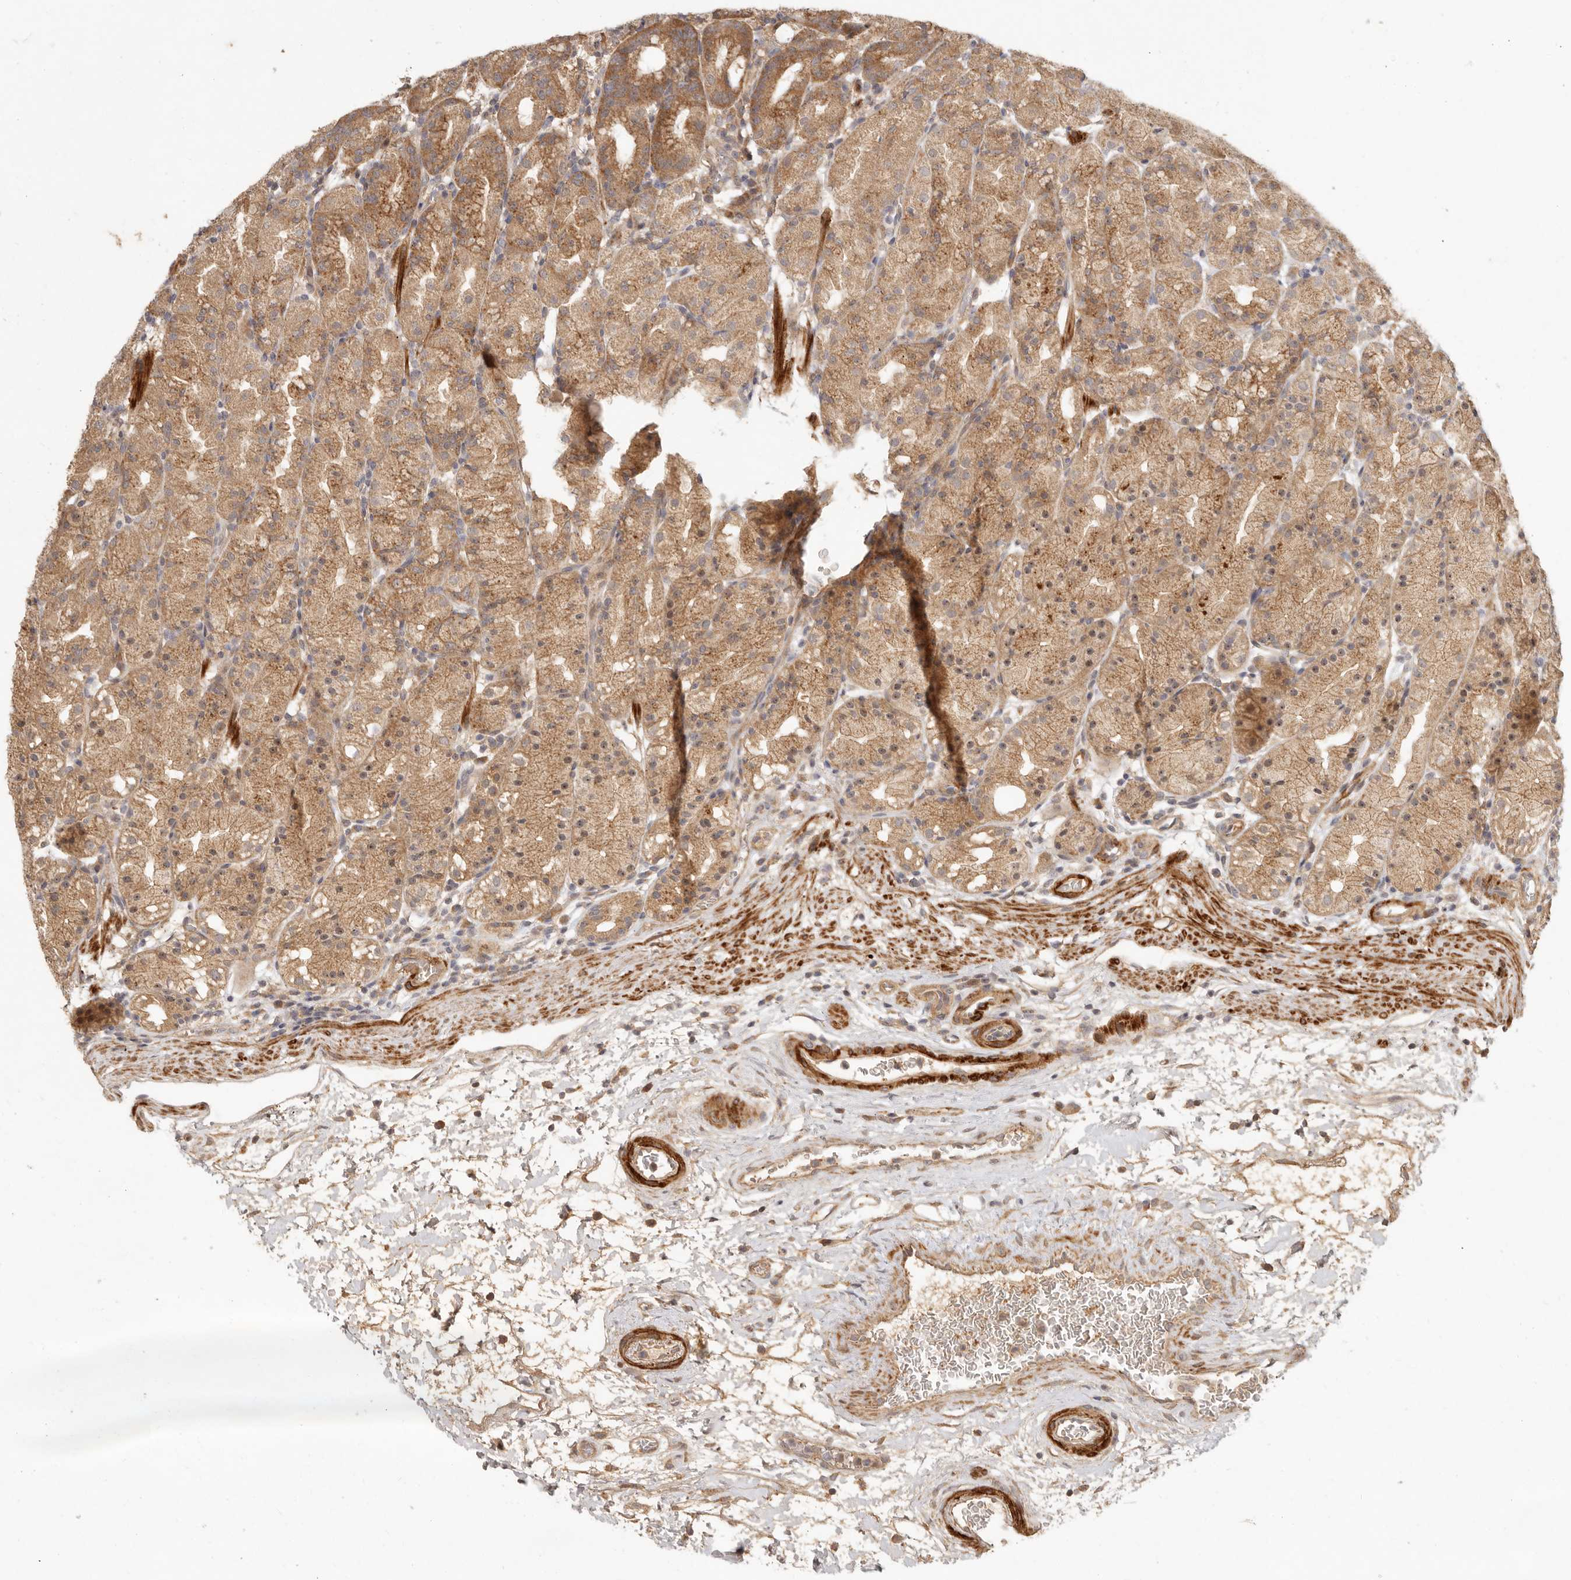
{"staining": {"intensity": "moderate", "quantity": ">75%", "location": "cytoplasmic/membranous"}, "tissue": "stomach", "cell_type": "Glandular cells", "image_type": "normal", "snomed": [{"axis": "morphology", "description": "Normal tissue, NOS"}, {"axis": "topography", "description": "Stomach, upper"}], "caption": "A brown stain highlights moderate cytoplasmic/membranous positivity of a protein in glandular cells of benign stomach.", "gene": "VIPR1", "patient": {"sex": "male", "age": 48}}